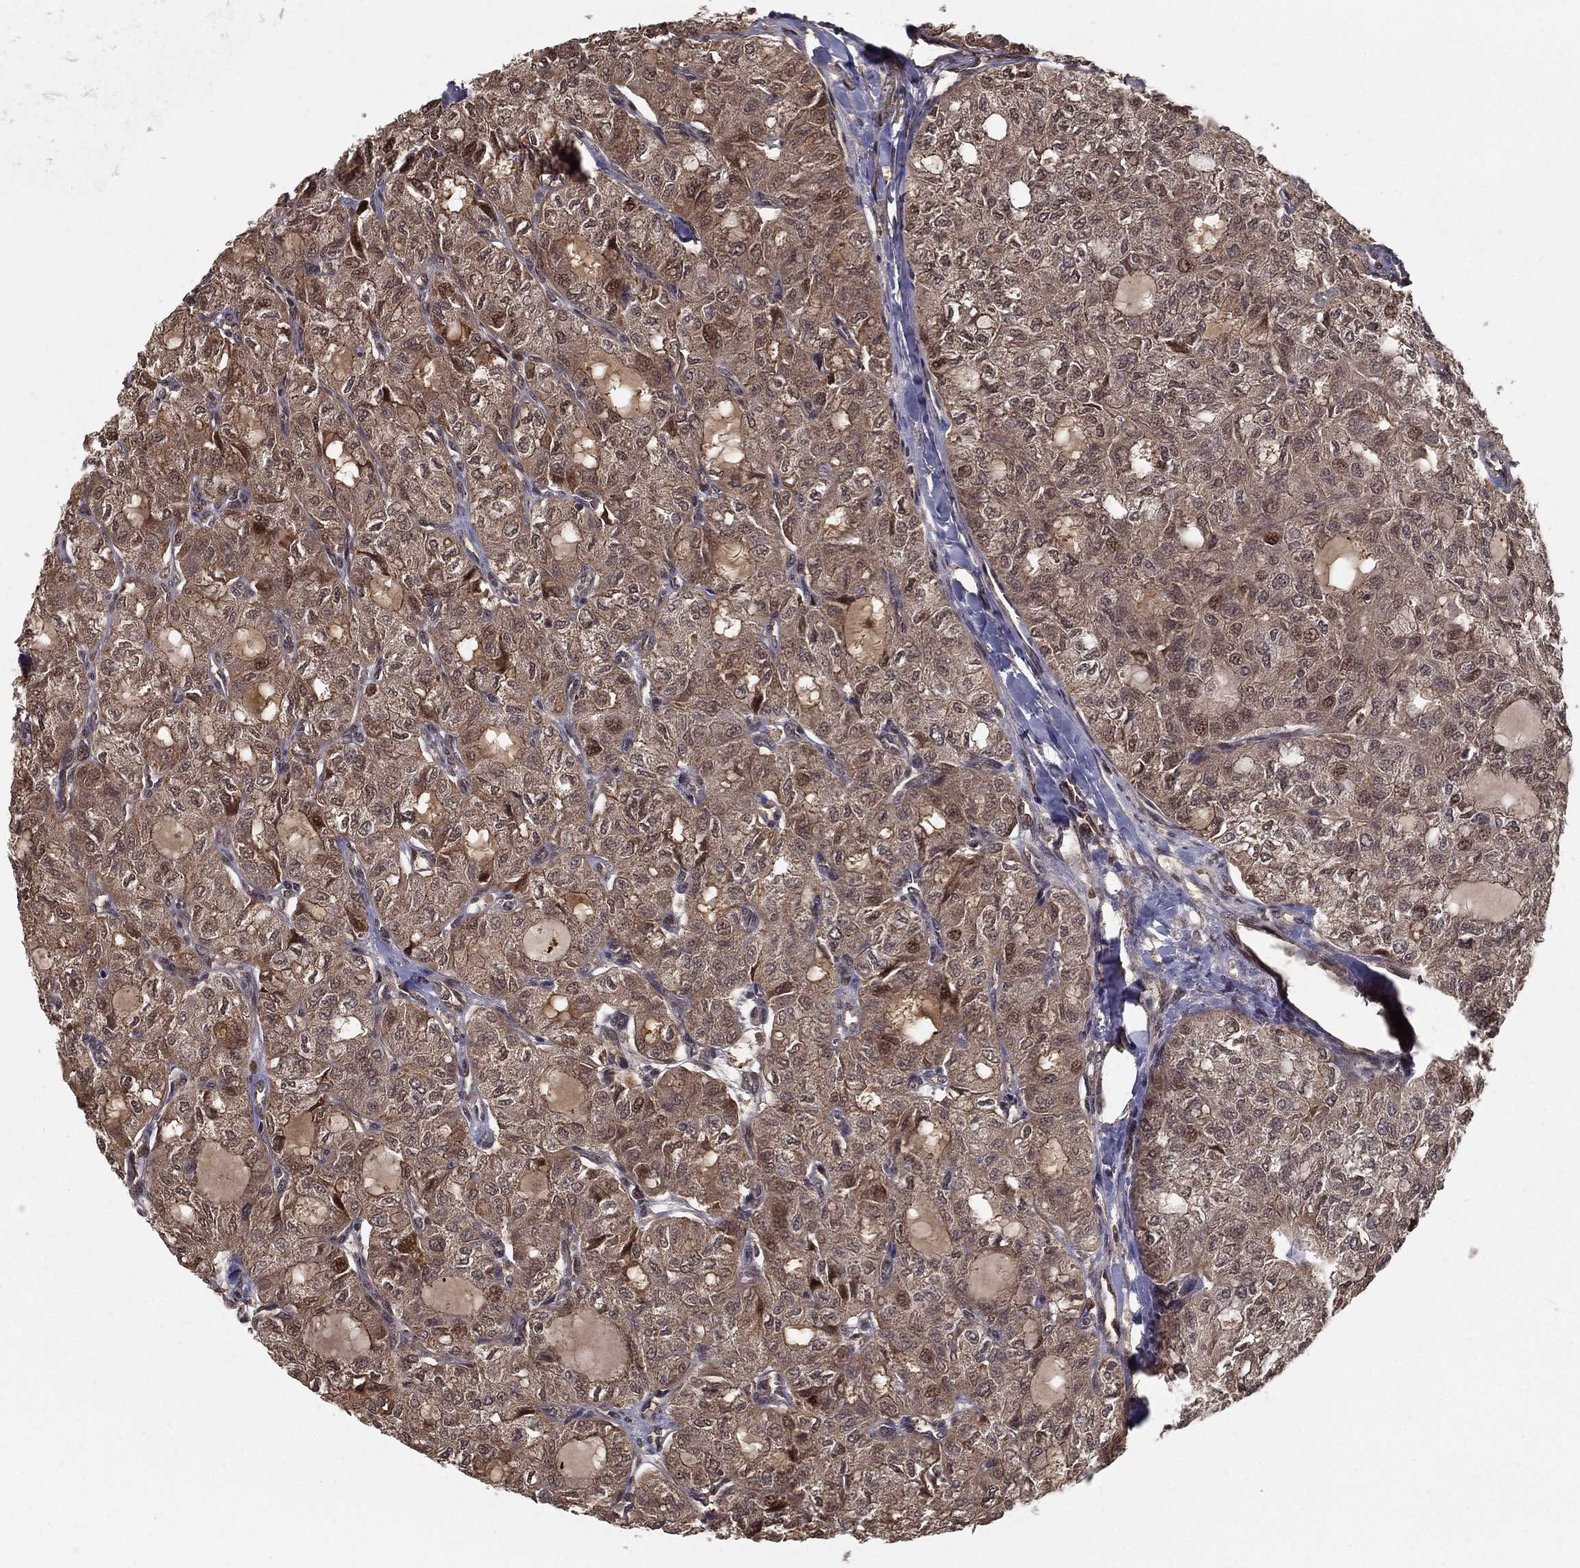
{"staining": {"intensity": "moderate", "quantity": "25%-75%", "location": "cytoplasmic/membranous"}, "tissue": "thyroid cancer", "cell_type": "Tumor cells", "image_type": "cancer", "snomed": [{"axis": "morphology", "description": "Follicular adenoma carcinoma, NOS"}, {"axis": "topography", "description": "Thyroid gland"}], "caption": "Thyroid cancer (follicular adenoma carcinoma) was stained to show a protein in brown. There is medium levels of moderate cytoplasmic/membranous staining in about 25%-75% of tumor cells.", "gene": "SLC6A6", "patient": {"sex": "male", "age": 75}}